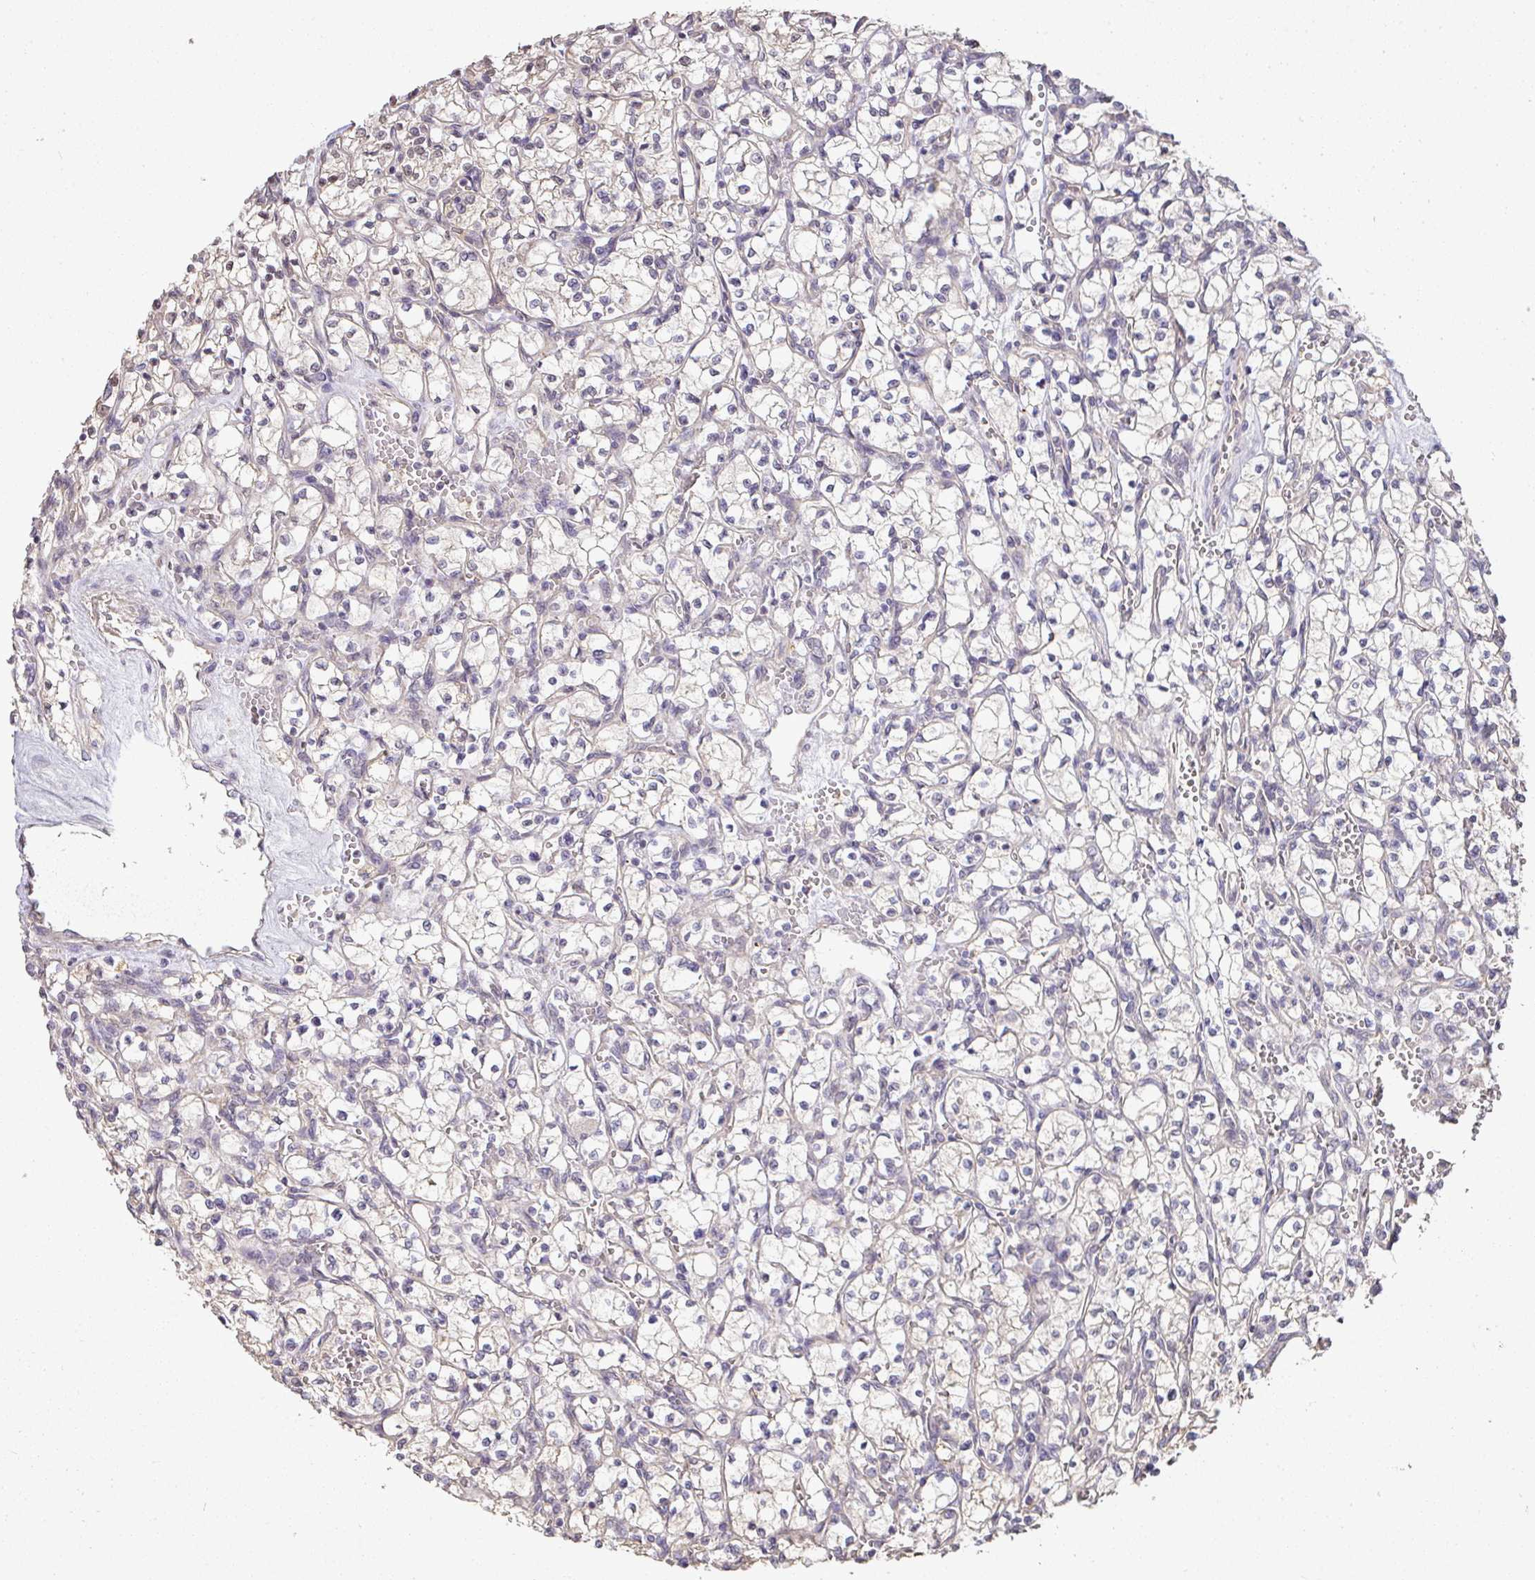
{"staining": {"intensity": "negative", "quantity": "none", "location": "none"}, "tissue": "renal cancer", "cell_type": "Tumor cells", "image_type": "cancer", "snomed": [{"axis": "morphology", "description": "Adenocarcinoma, NOS"}, {"axis": "topography", "description": "Kidney"}], "caption": "DAB immunohistochemical staining of human adenocarcinoma (renal) displays no significant staining in tumor cells. (Immunohistochemistry, brightfield microscopy, high magnification).", "gene": "MYOM2", "patient": {"sex": "female", "age": 64}}